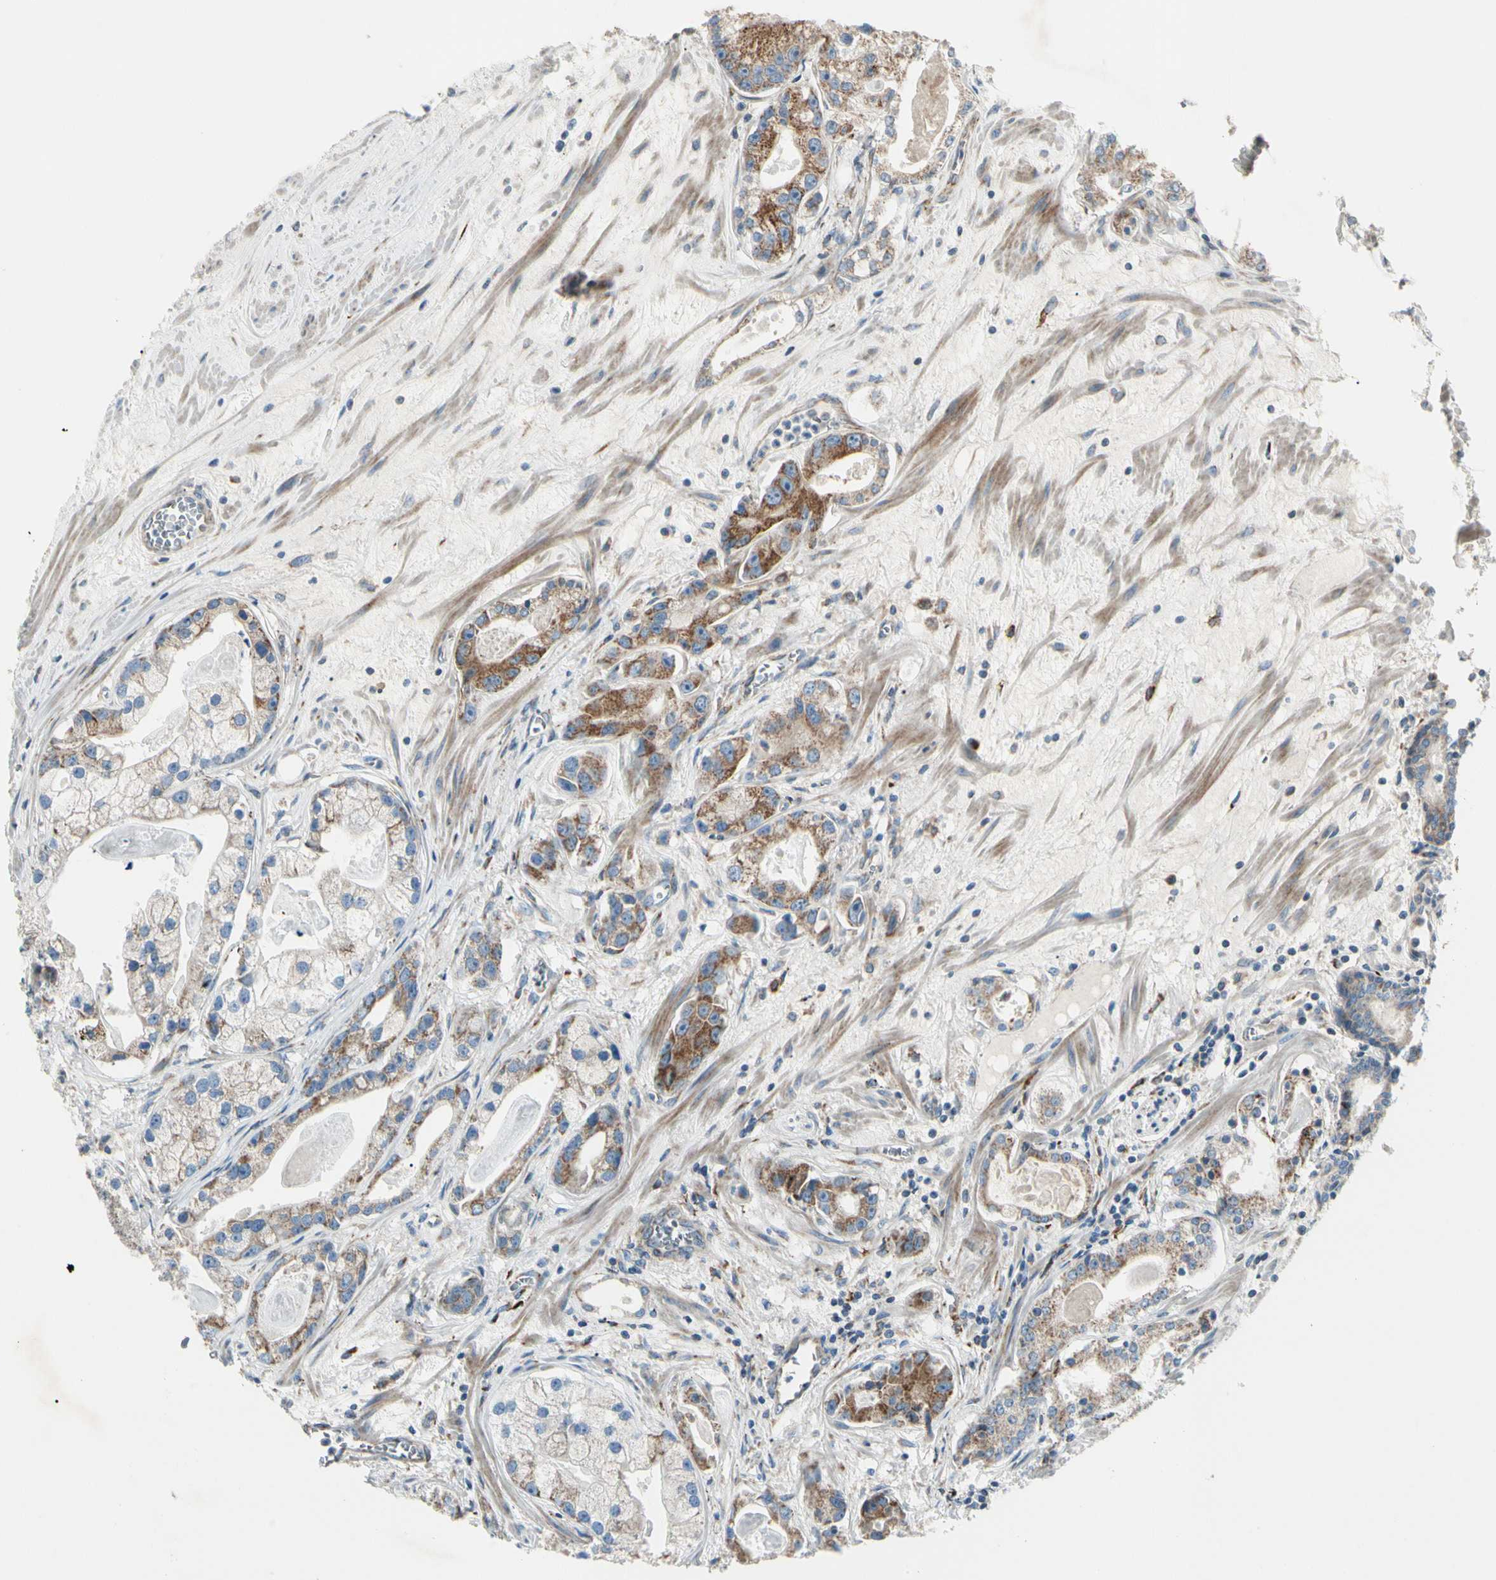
{"staining": {"intensity": "weak", "quantity": ">75%", "location": "cytoplasmic/membranous"}, "tissue": "prostate cancer", "cell_type": "Tumor cells", "image_type": "cancer", "snomed": [{"axis": "morphology", "description": "Adenocarcinoma, Low grade"}, {"axis": "topography", "description": "Prostate"}], "caption": "Adenocarcinoma (low-grade) (prostate) stained for a protein reveals weak cytoplasmic/membranous positivity in tumor cells.", "gene": "MRPL9", "patient": {"sex": "male", "age": 59}}